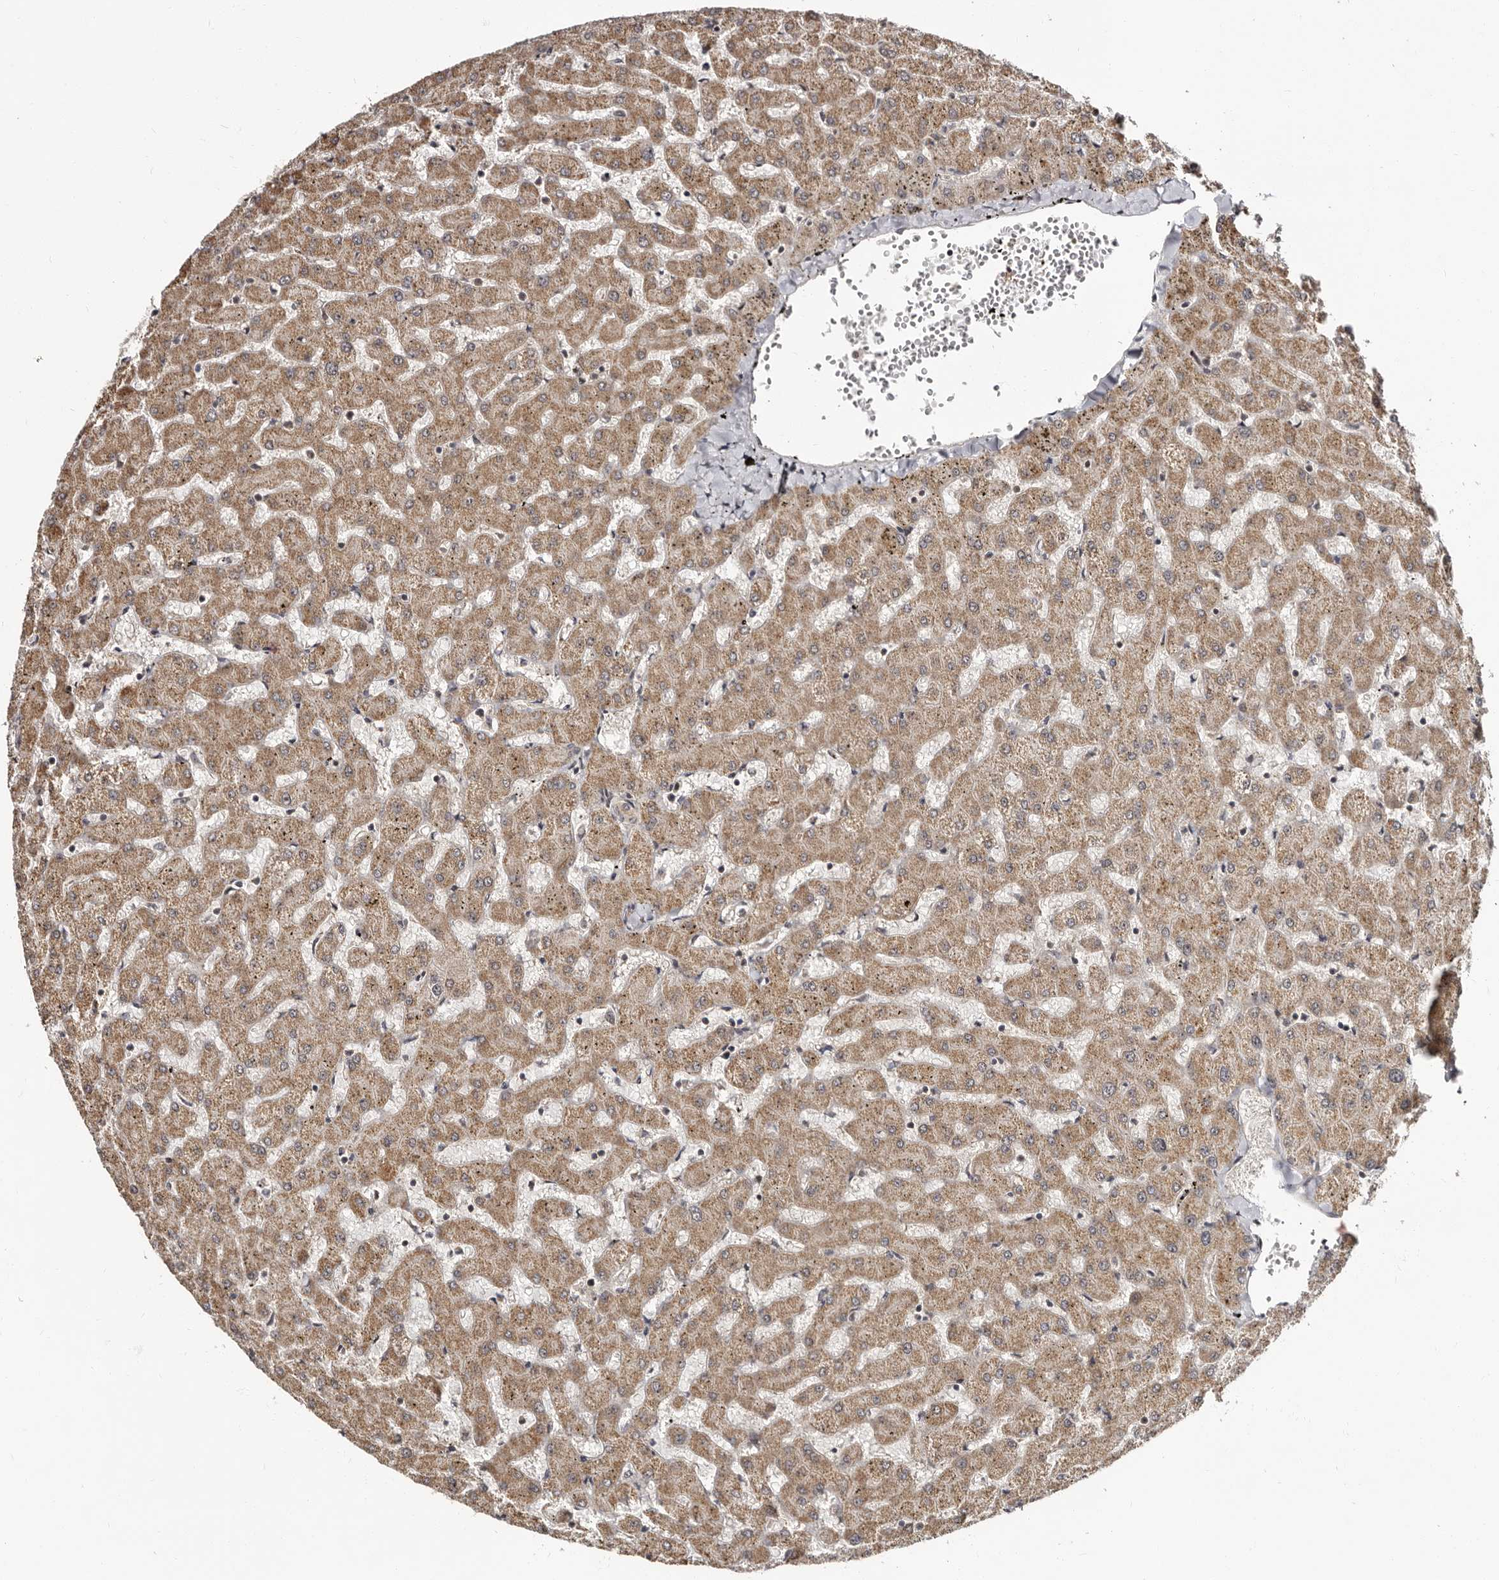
{"staining": {"intensity": "weak", "quantity": "<25%", "location": "cytoplasmic/membranous"}, "tissue": "liver", "cell_type": "Cholangiocytes", "image_type": "normal", "snomed": [{"axis": "morphology", "description": "Normal tissue, NOS"}, {"axis": "topography", "description": "Liver"}], "caption": "This is a image of immunohistochemistry (IHC) staining of unremarkable liver, which shows no expression in cholangiocytes.", "gene": "TBC1D22B", "patient": {"sex": "female", "age": 63}}